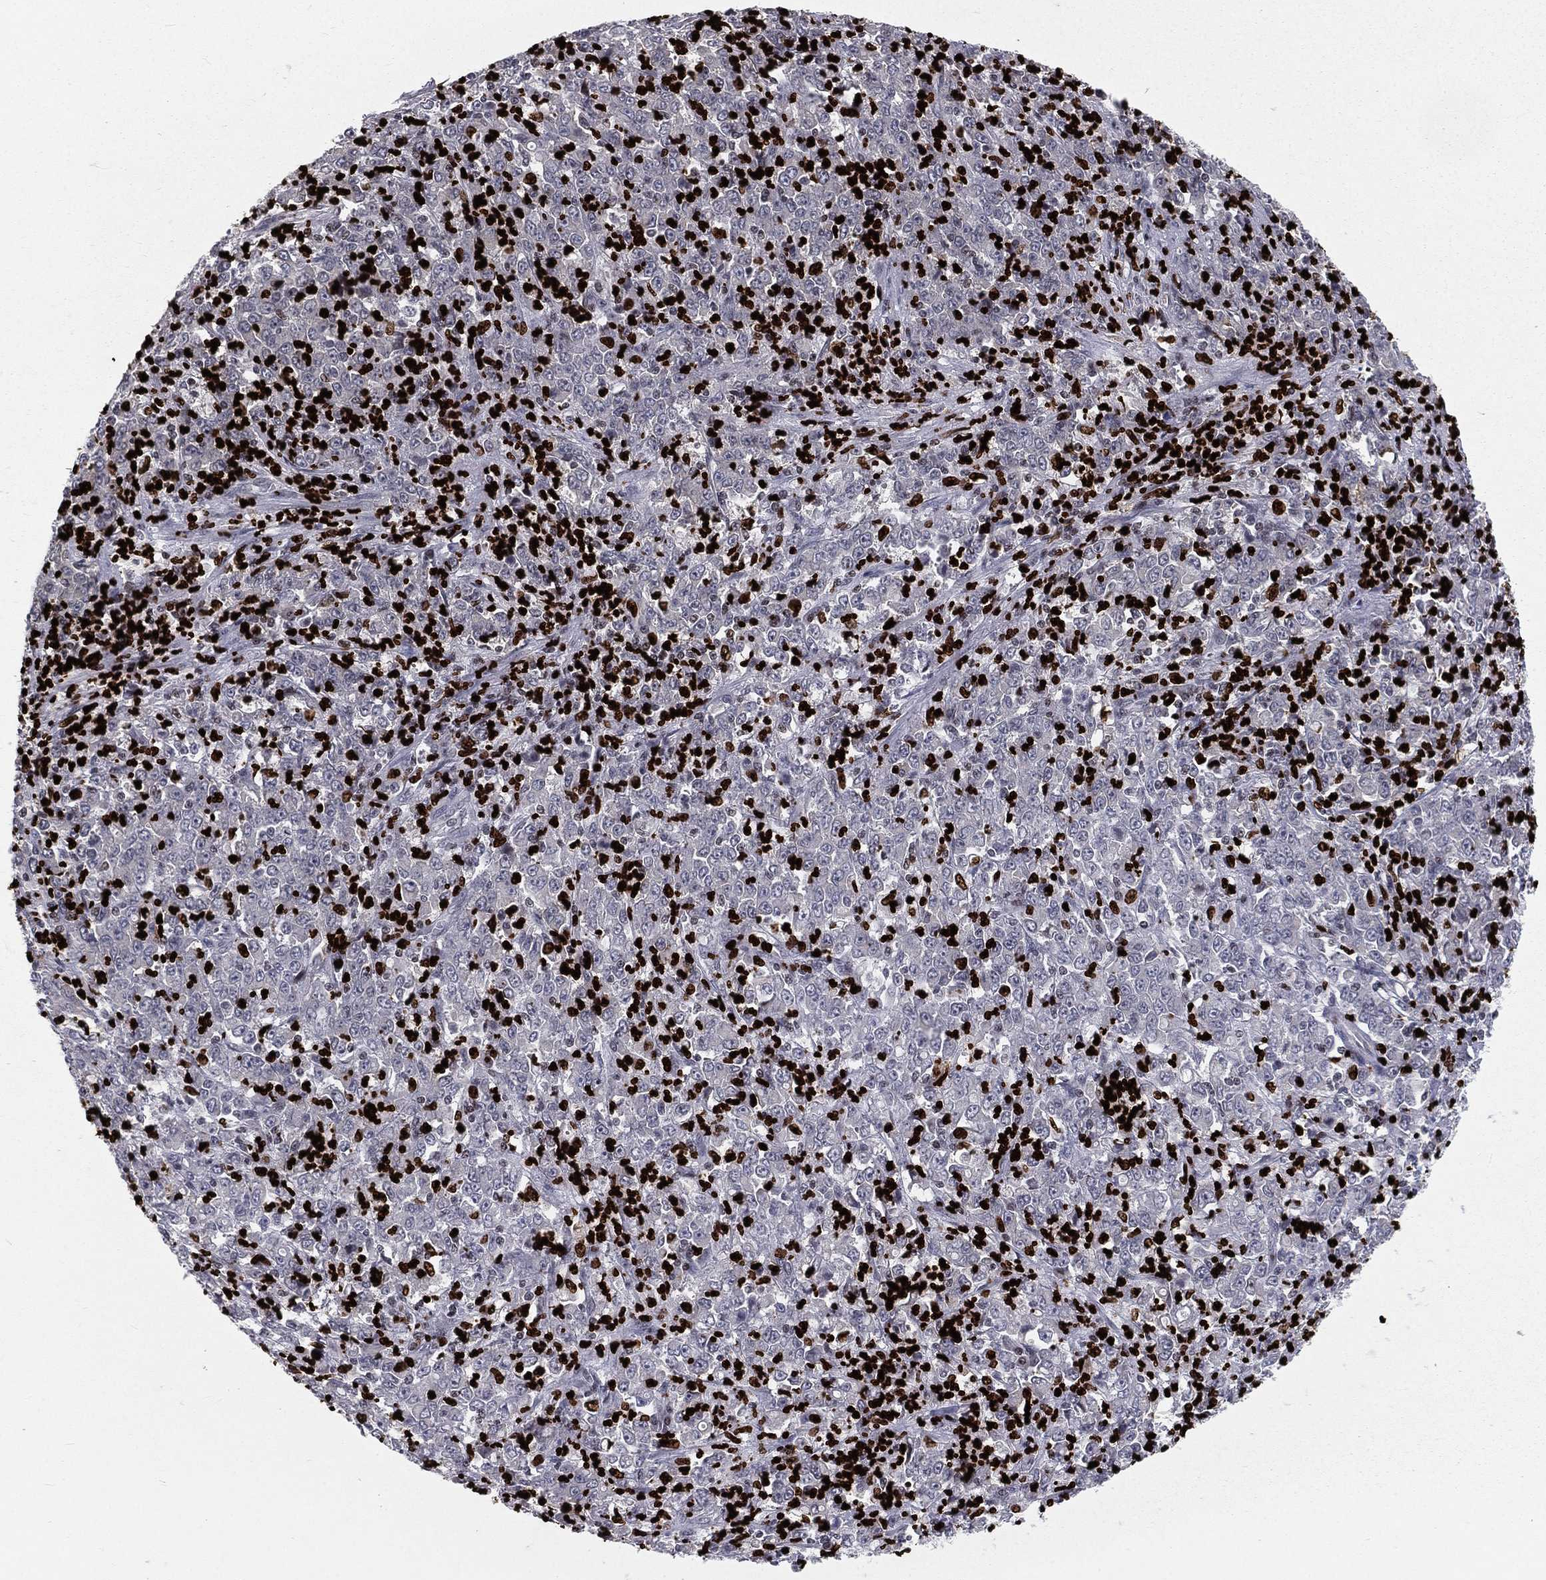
{"staining": {"intensity": "negative", "quantity": "none", "location": "none"}, "tissue": "stomach cancer", "cell_type": "Tumor cells", "image_type": "cancer", "snomed": [{"axis": "morphology", "description": "Adenocarcinoma, NOS"}, {"axis": "topography", "description": "Stomach, lower"}], "caption": "High magnification brightfield microscopy of stomach cancer (adenocarcinoma) stained with DAB (brown) and counterstained with hematoxylin (blue): tumor cells show no significant expression. Brightfield microscopy of IHC stained with DAB (3,3'-diaminobenzidine) (brown) and hematoxylin (blue), captured at high magnification.", "gene": "MNDA", "patient": {"sex": "female", "age": 71}}